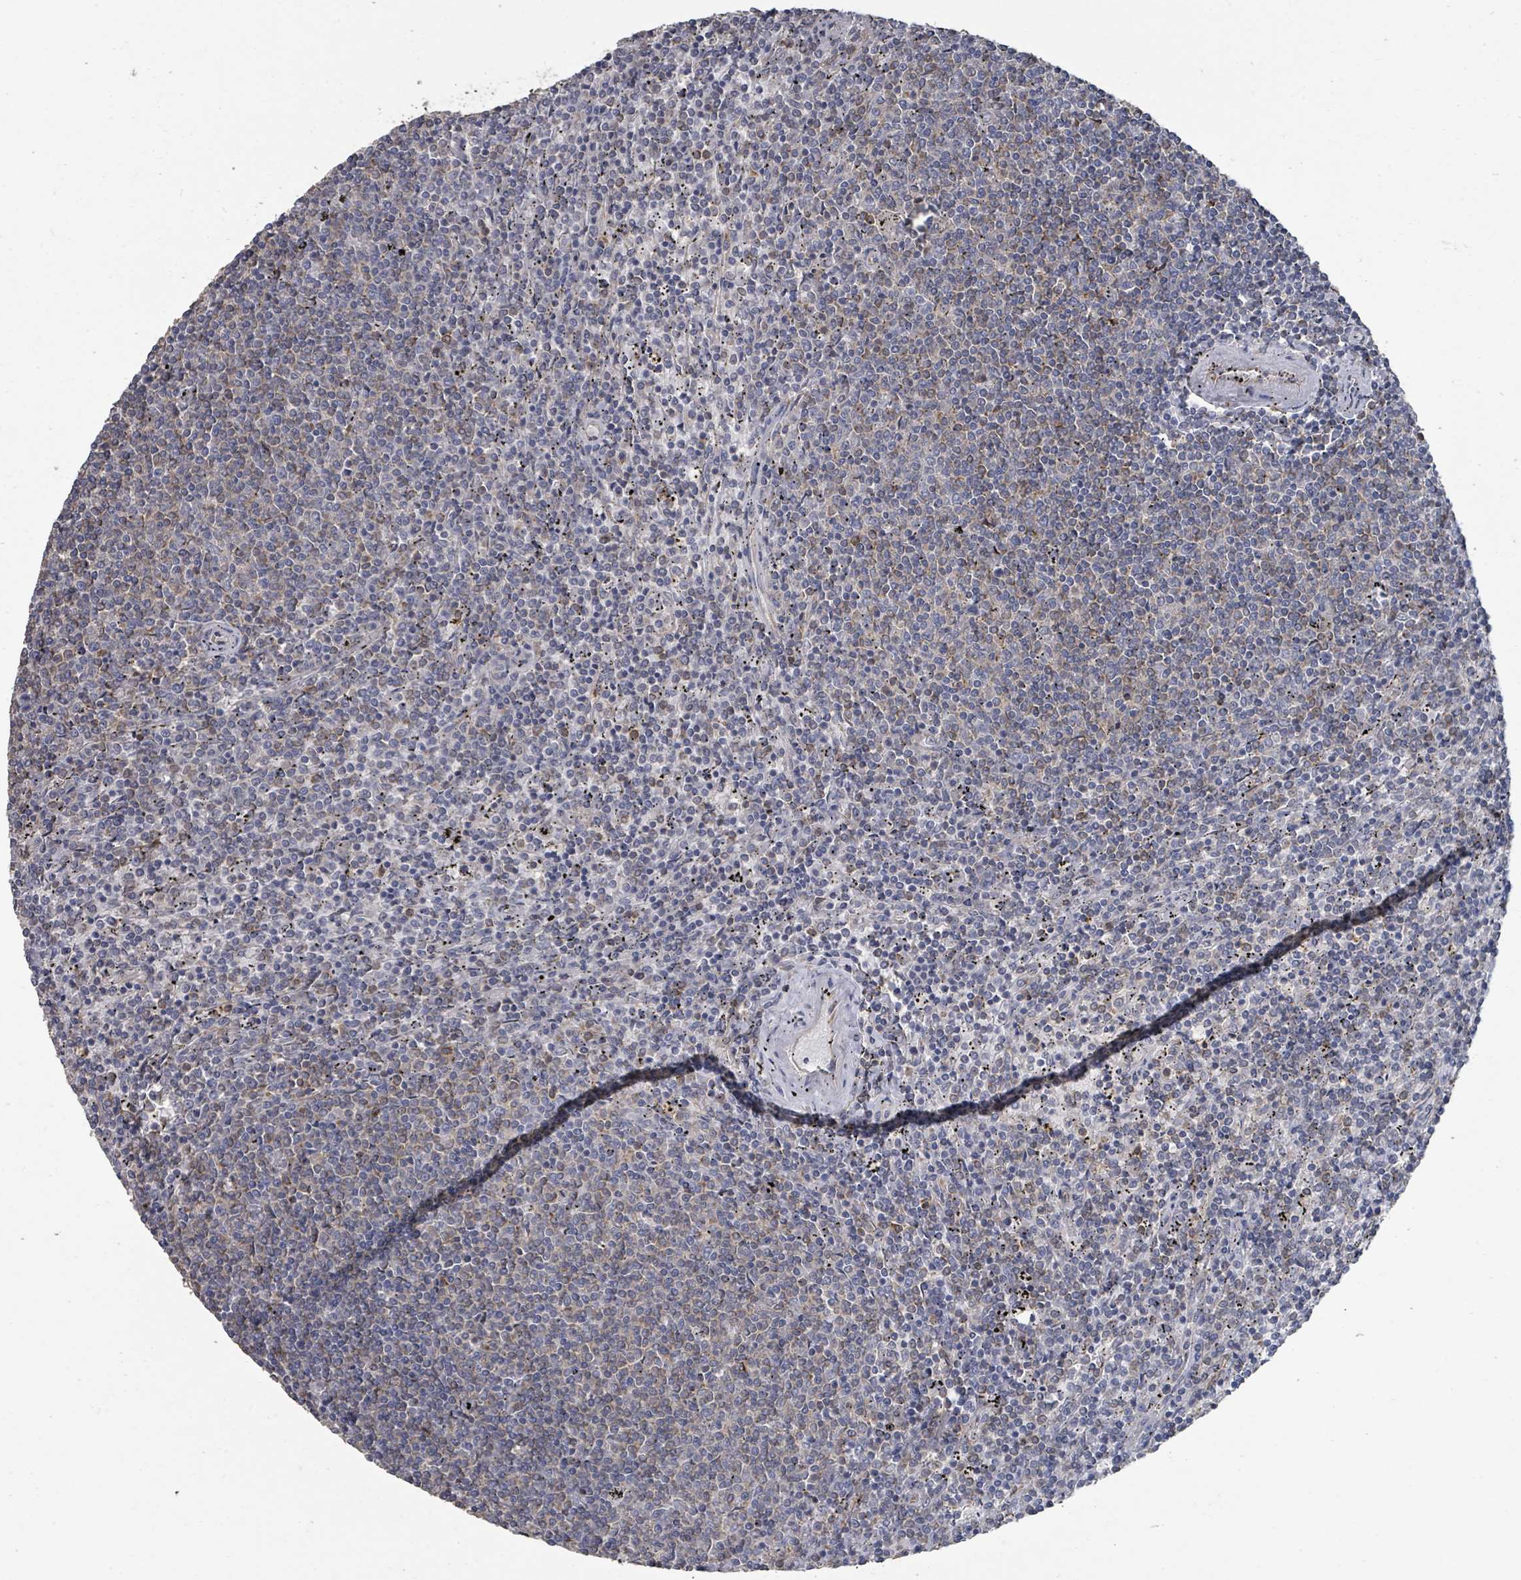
{"staining": {"intensity": "weak", "quantity": "<25%", "location": "cytoplasmic/membranous"}, "tissue": "lymphoma", "cell_type": "Tumor cells", "image_type": "cancer", "snomed": [{"axis": "morphology", "description": "Malignant lymphoma, non-Hodgkin's type, Low grade"}, {"axis": "topography", "description": "Spleen"}], "caption": "A high-resolution micrograph shows IHC staining of malignant lymphoma, non-Hodgkin's type (low-grade), which exhibits no significant positivity in tumor cells. (Brightfield microscopy of DAB immunohistochemistry at high magnification).", "gene": "SLC9A7", "patient": {"sex": "female", "age": 50}}